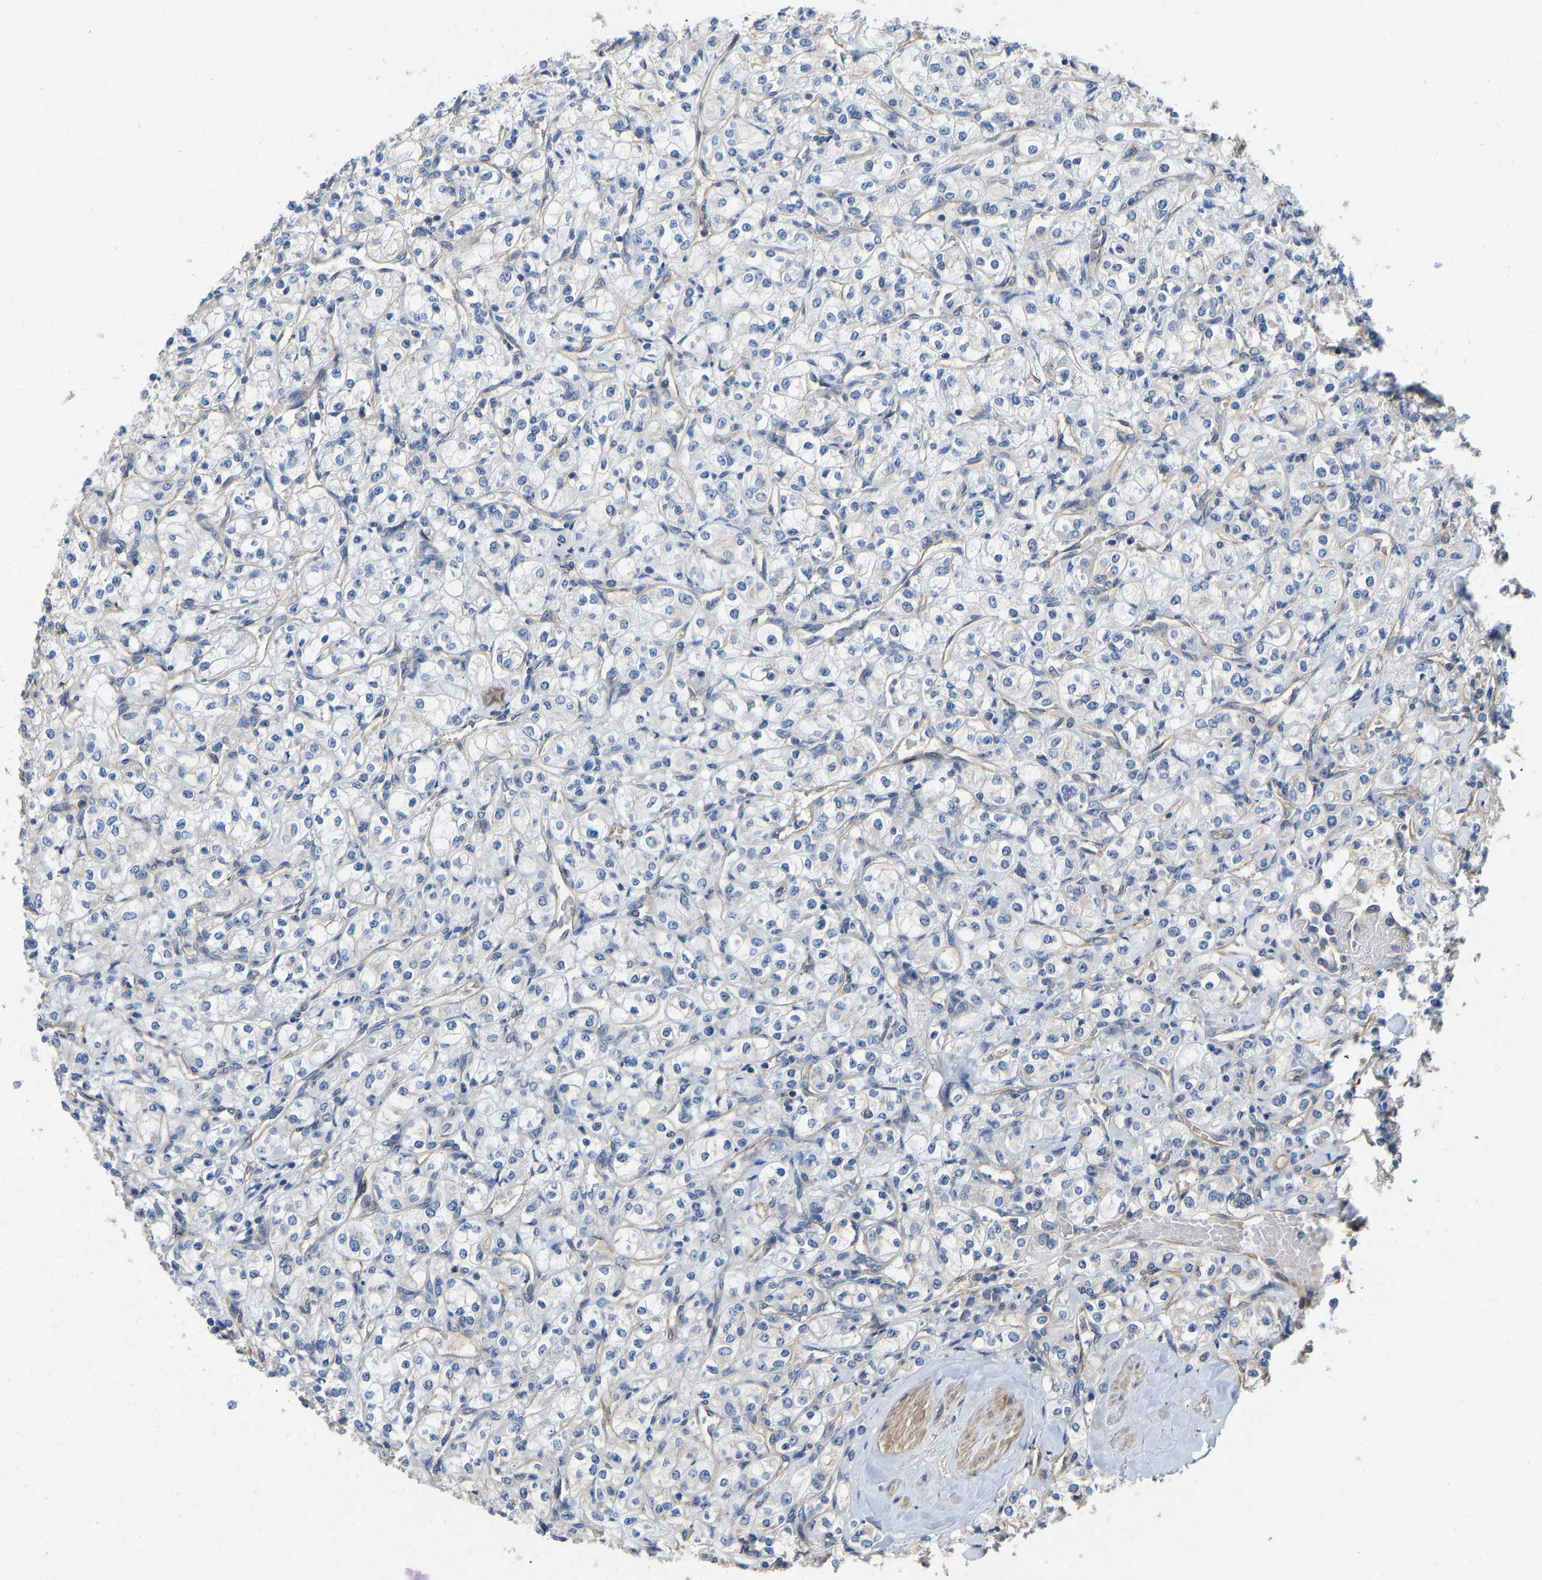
{"staining": {"intensity": "negative", "quantity": "none", "location": "none"}, "tissue": "renal cancer", "cell_type": "Tumor cells", "image_type": "cancer", "snomed": [{"axis": "morphology", "description": "Adenocarcinoma, NOS"}, {"axis": "topography", "description": "Kidney"}], "caption": "A high-resolution micrograph shows immunohistochemistry staining of adenocarcinoma (renal), which demonstrates no significant expression in tumor cells. Nuclei are stained in blue.", "gene": "ELMO2", "patient": {"sex": "male", "age": 77}}